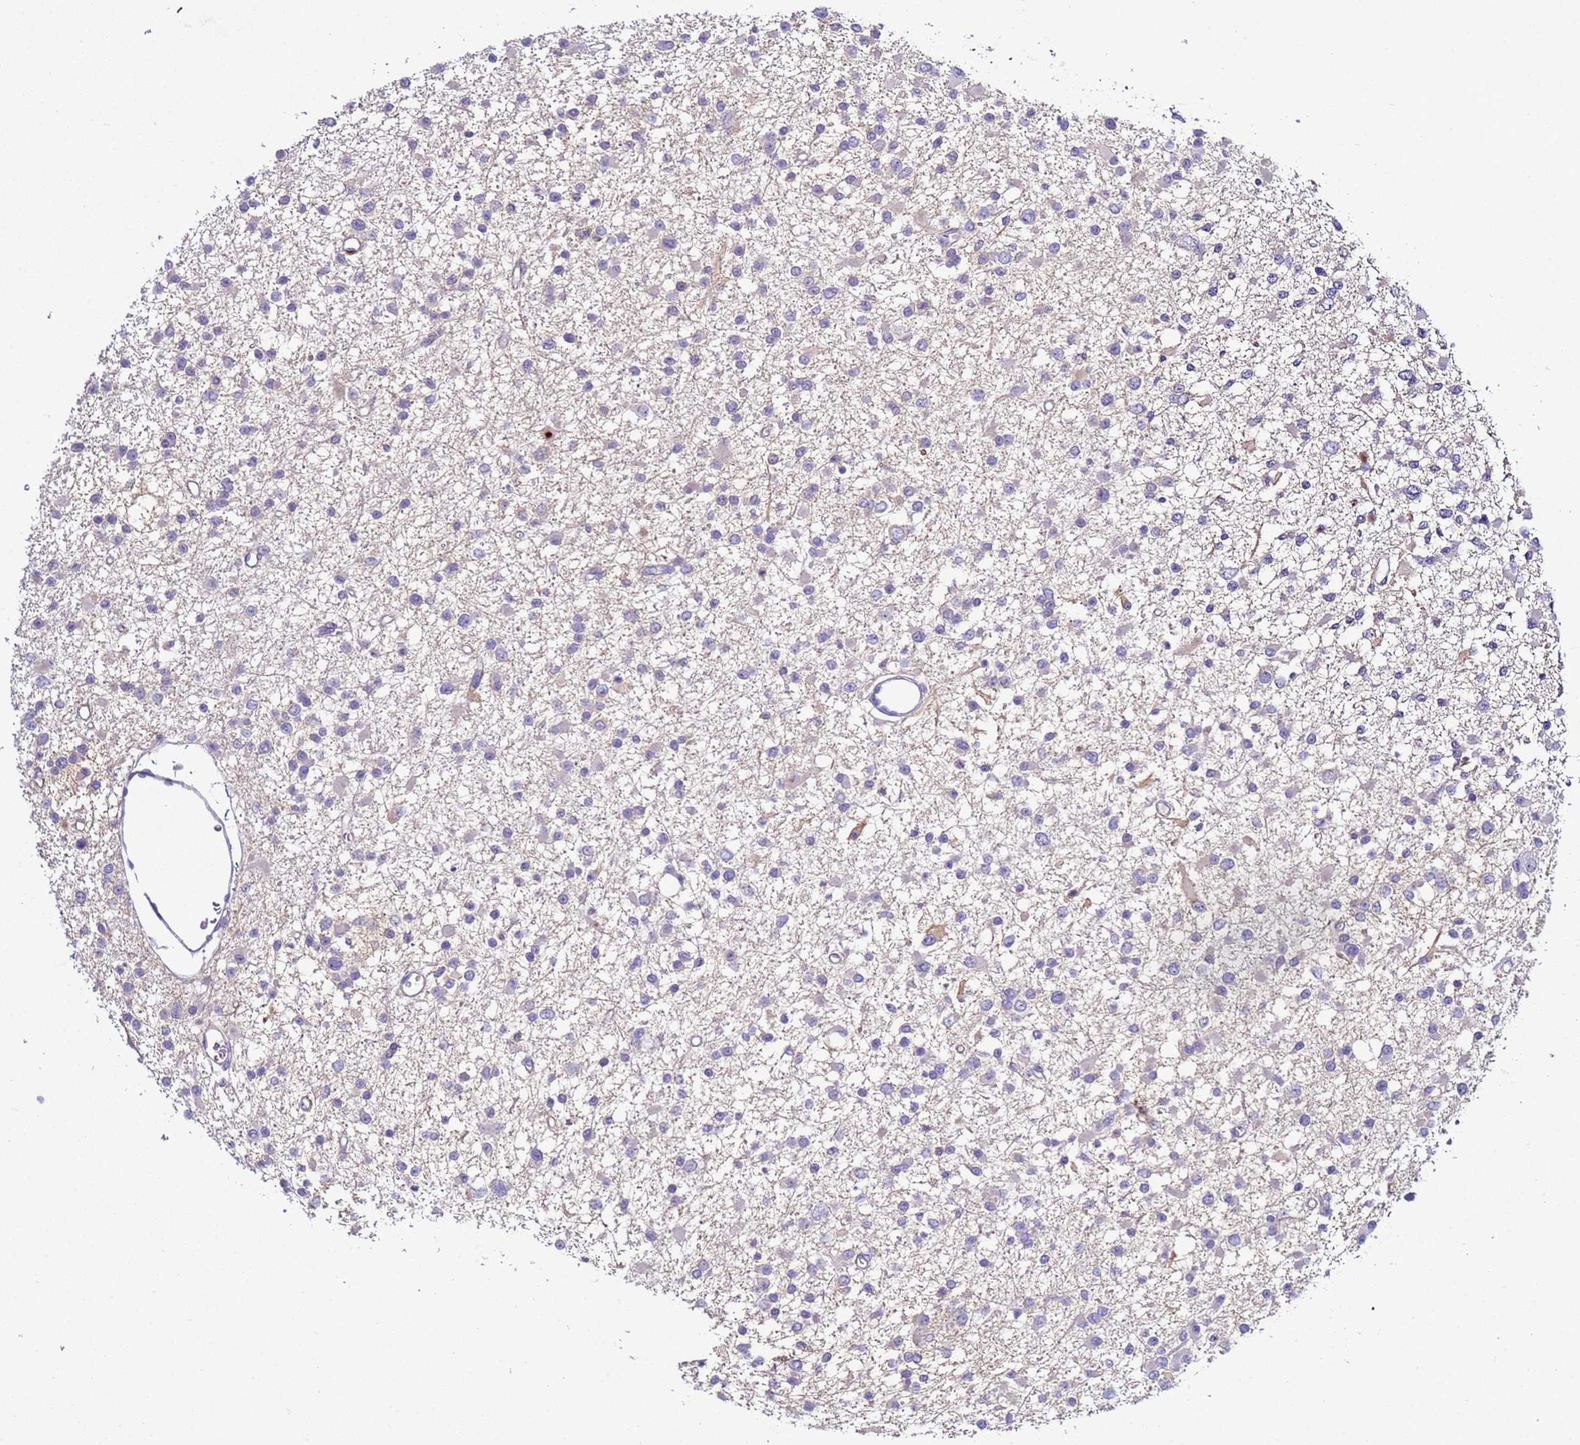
{"staining": {"intensity": "negative", "quantity": "none", "location": "none"}, "tissue": "glioma", "cell_type": "Tumor cells", "image_type": "cancer", "snomed": [{"axis": "morphology", "description": "Glioma, malignant, Low grade"}, {"axis": "topography", "description": "Brain"}], "caption": "Immunohistochemistry of human malignant low-grade glioma exhibits no expression in tumor cells.", "gene": "TRIM51", "patient": {"sex": "female", "age": 22}}